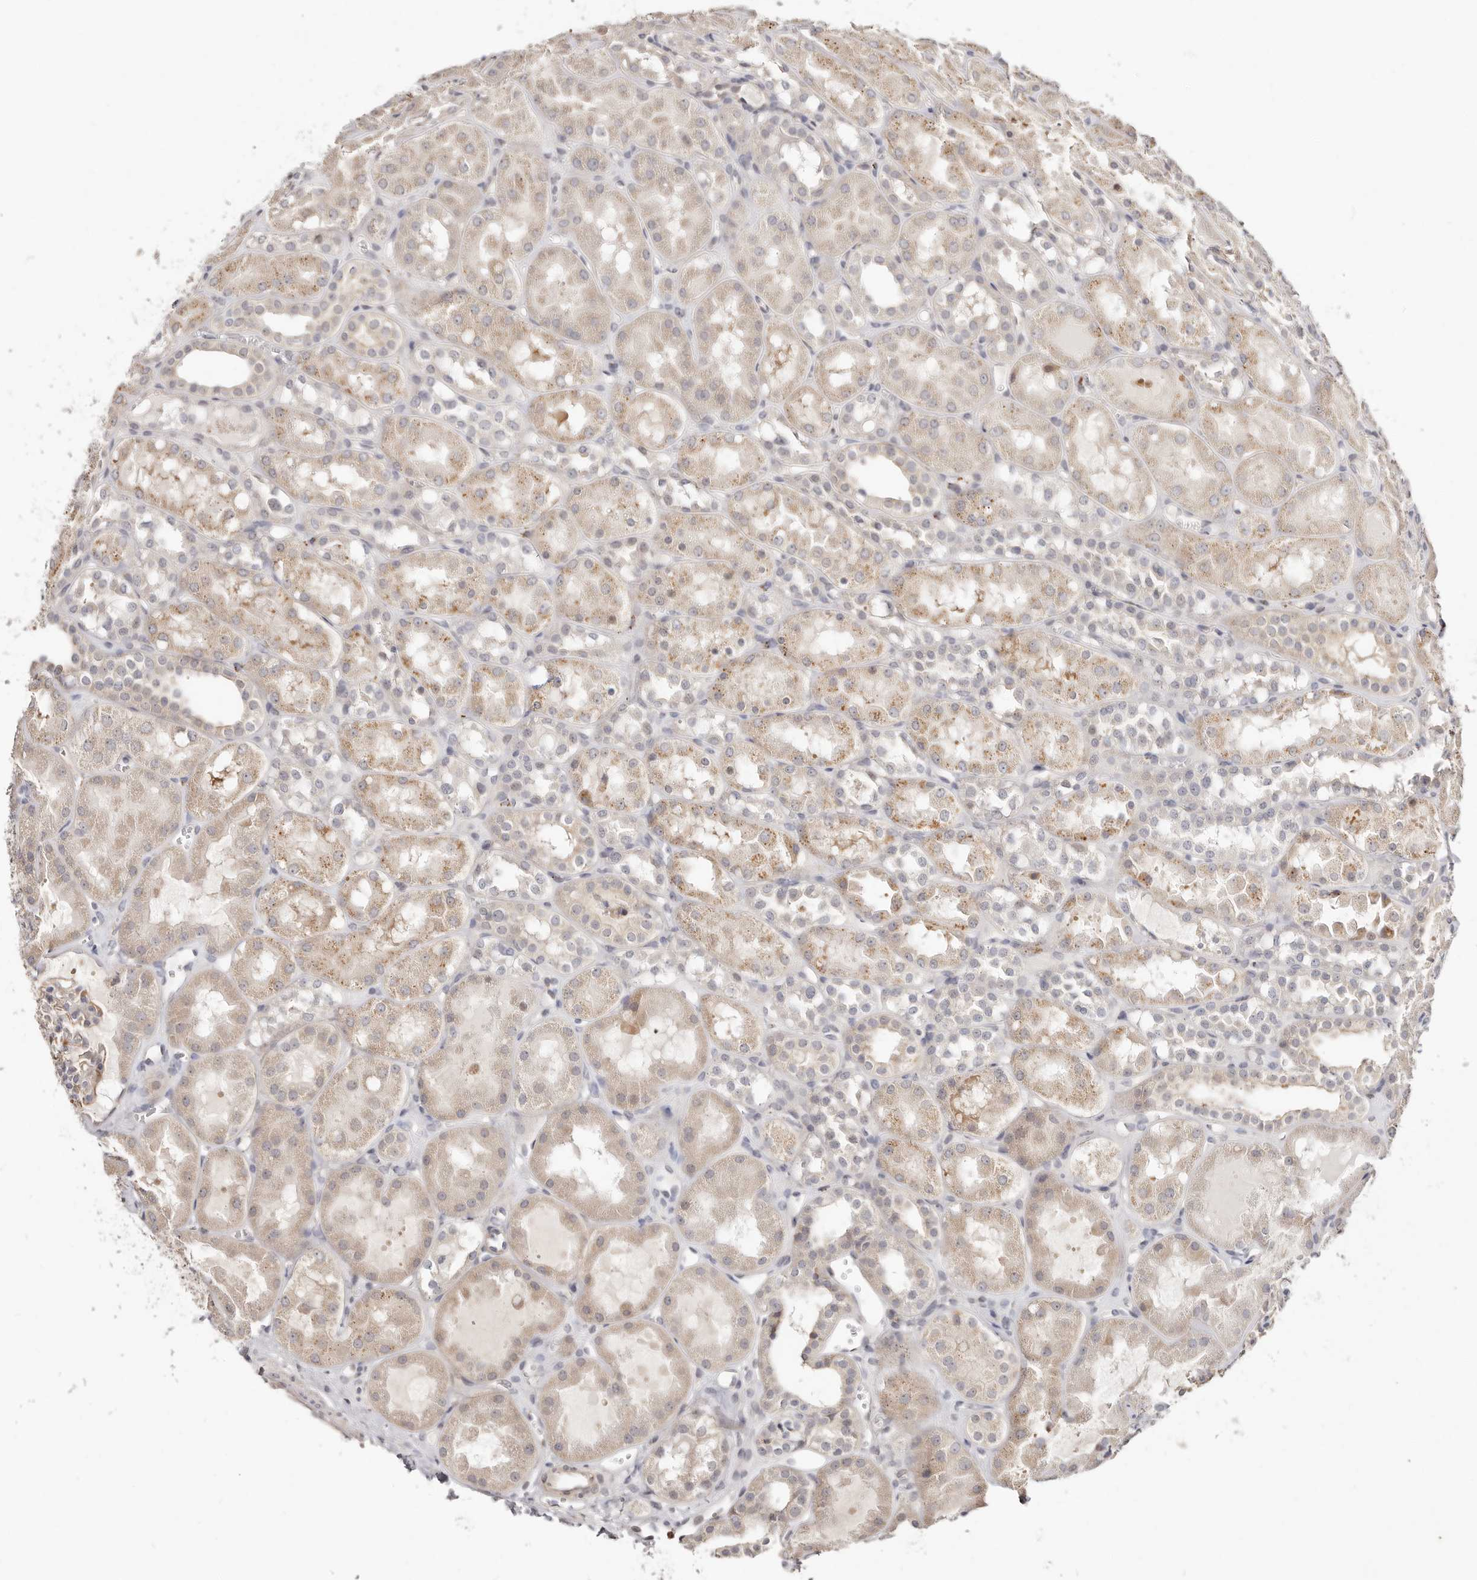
{"staining": {"intensity": "weak", "quantity": "<25%", "location": "cytoplasmic/membranous"}, "tissue": "kidney", "cell_type": "Cells in glomeruli", "image_type": "normal", "snomed": [{"axis": "morphology", "description": "Normal tissue, NOS"}, {"axis": "topography", "description": "Kidney"}], "caption": "The micrograph reveals no significant positivity in cells in glomeruli of kidney. (DAB (3,3'-diaminobenzidine) IHC with hematoxylin counter stain).", "gene": "BCL2L15", "patient": {"sex": "male", "age": 16}}